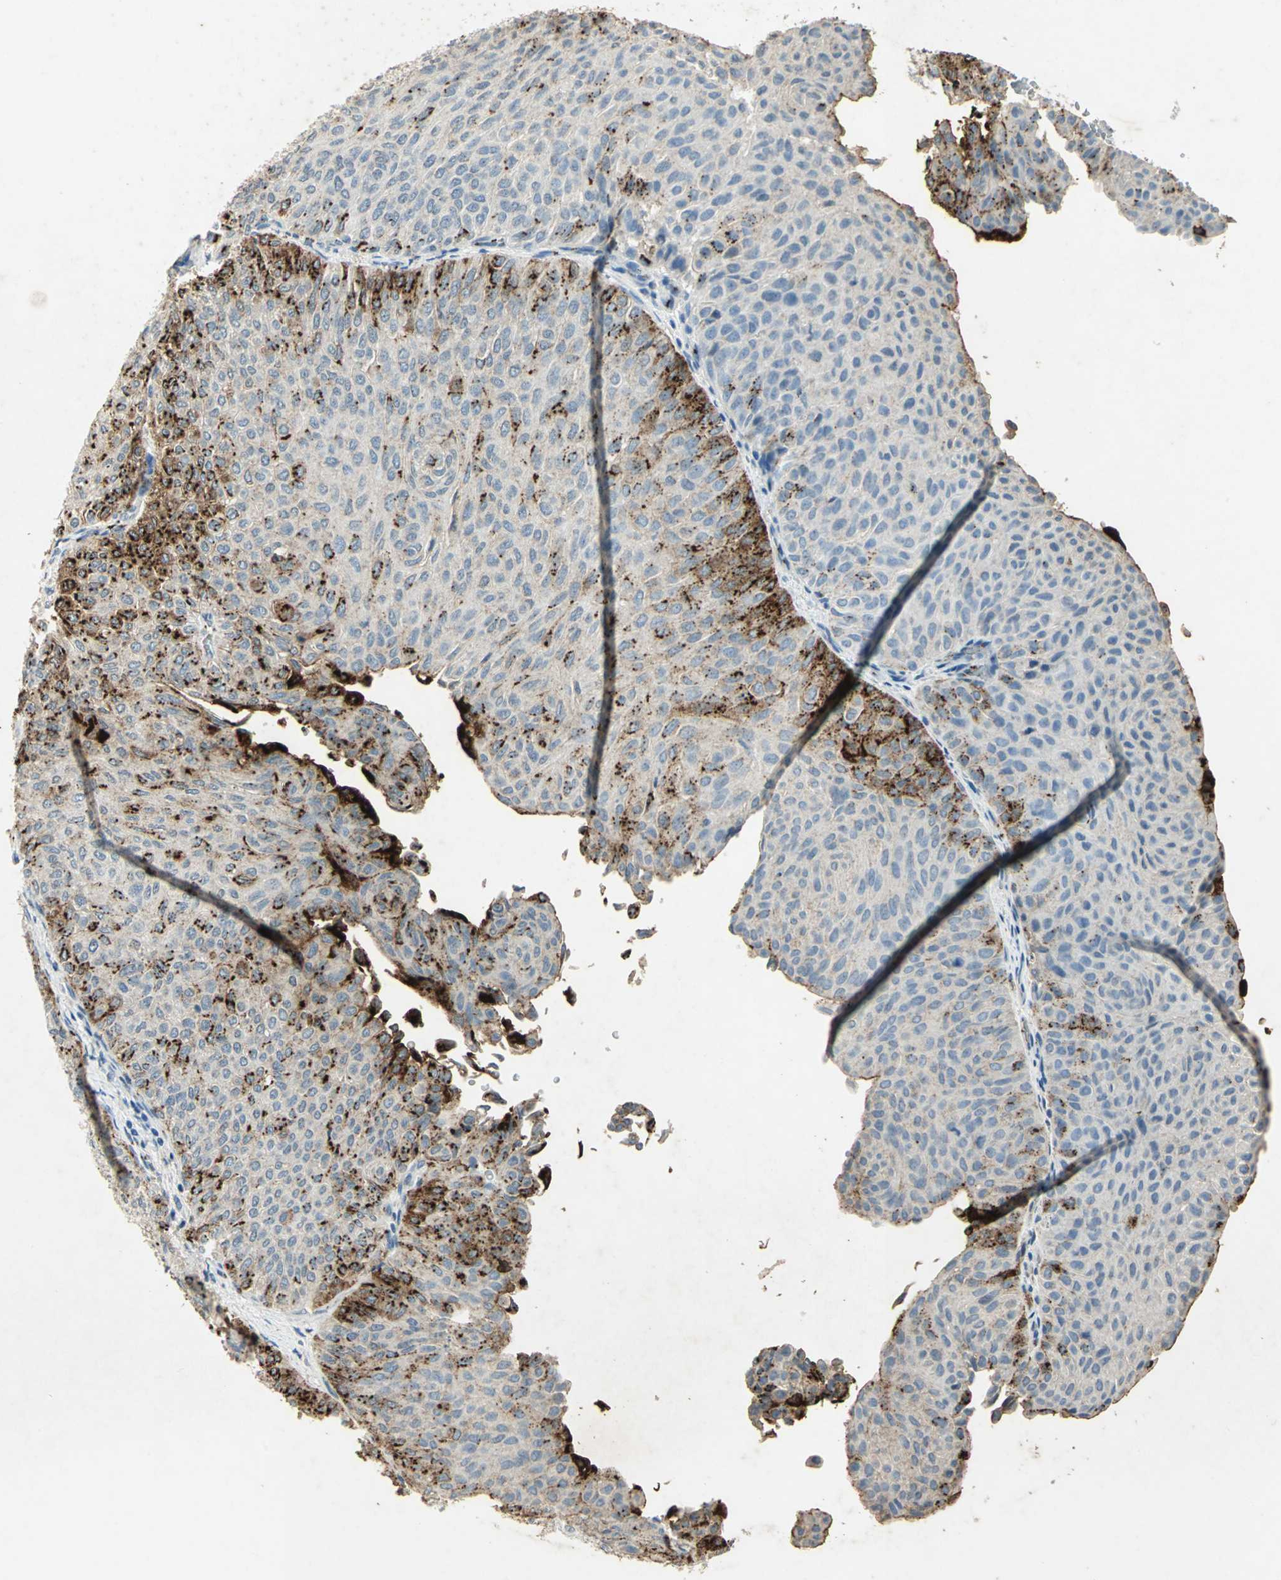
{"staining": {"intensity": "strong", "quantity": "<25%", "location": "cytoplasmic/membranous"}, "tissue": "urothelial cancer", "cell_type": "Tumor cells", "image_type": "cancer", "snomed": [{"axis": "morphology", "description": "Urothelial carcinoma, Low grade"}, {"axis": "topography", "description": "Urinary bladder"}], "caption": "Urothelial cancer was stained to show a protein in brown. There is medium levels of strong cytoplasmic/membranous expression in about <25% of tumor cells. (Brightfield microscopy of DAB IHC at high magnification).", "gene": "CAMK2B", "patient": {"sex": "male", "age": 78}}